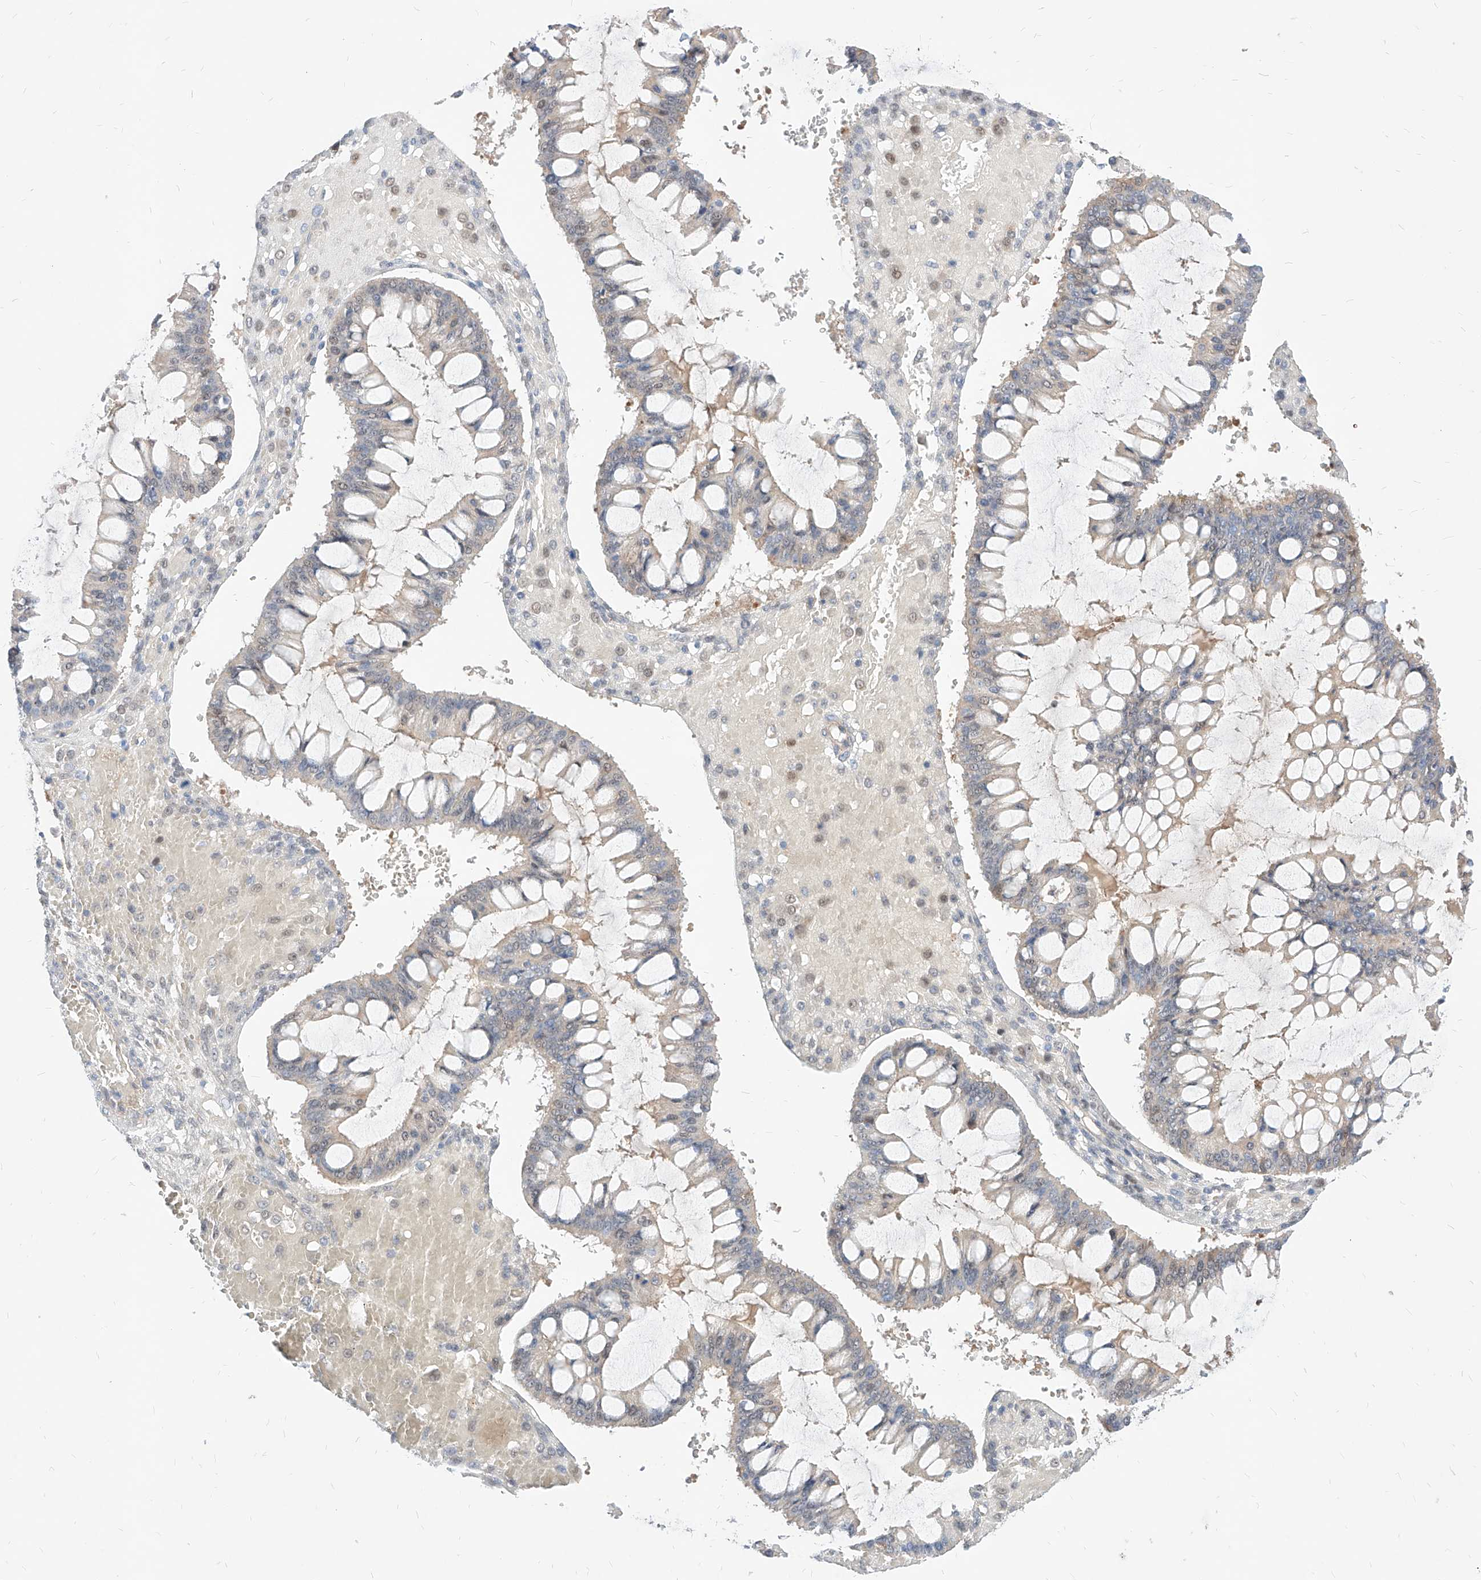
{"staining": {"intensity": "negative", "quantity": "none", "location": "none"}, "tissue": "ovarian cancer", "cell_type": "Tumor cells", "image_type": "cancer", "snomed": [{"axis": "morphology", "description": "Cystadenocarcinoma, mucinous, NOS"}, {"axis": "topography", "description": "Ovary"}], "caption": "Ovarian cancer (mucinous cystadenocarcinoma) was stained to show a protein in brown. There is no significant positivity in tumor cells.", "gene": "TSNAX", "patient": {"sex": "female", "age": 73}}